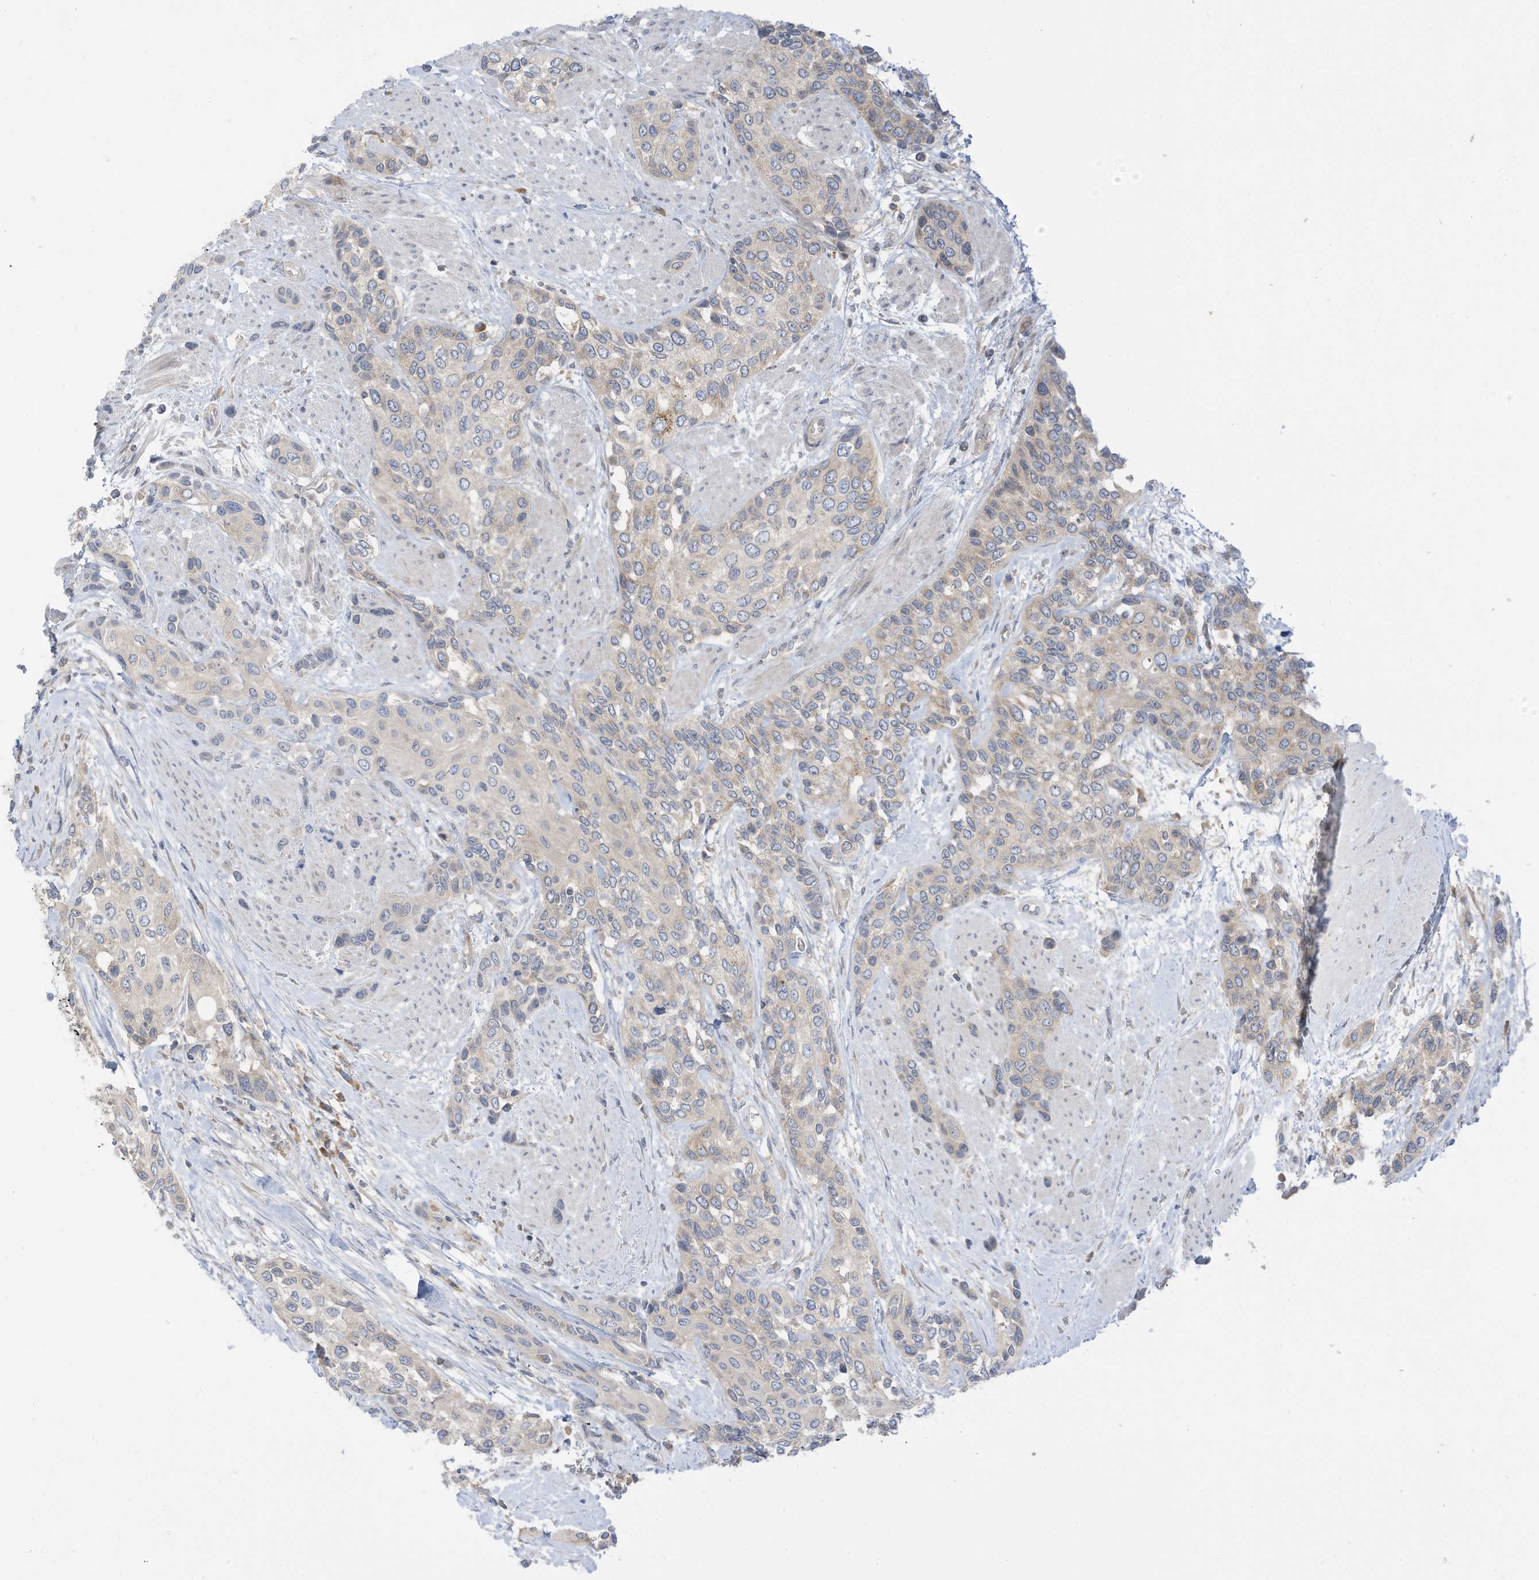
{"staining": {"intensity": "weak", "quantity": "<25%", "location": "cytoplasmic/membranous"}, "tissue": "urothelial cancer", "cell_type": "Tumor cells", "image_type": "cancer", "snomed": [{"axis": "morphology", "description": "Normal tissue, NOS"}, {"axis": "morphology", "description": "Urothelial carcinoma, High grade"}, {"axis": "topography", "description": "Vascular tissue"}, {"axis": "topography", "description": "Urinary bladder"}], "caption": "Urothelial cancer was stained to show a protein in brown. There is no significant staining in tumor cells.", "gene": "LRRN2", "patient": {"sex": "female", "age": 56}}